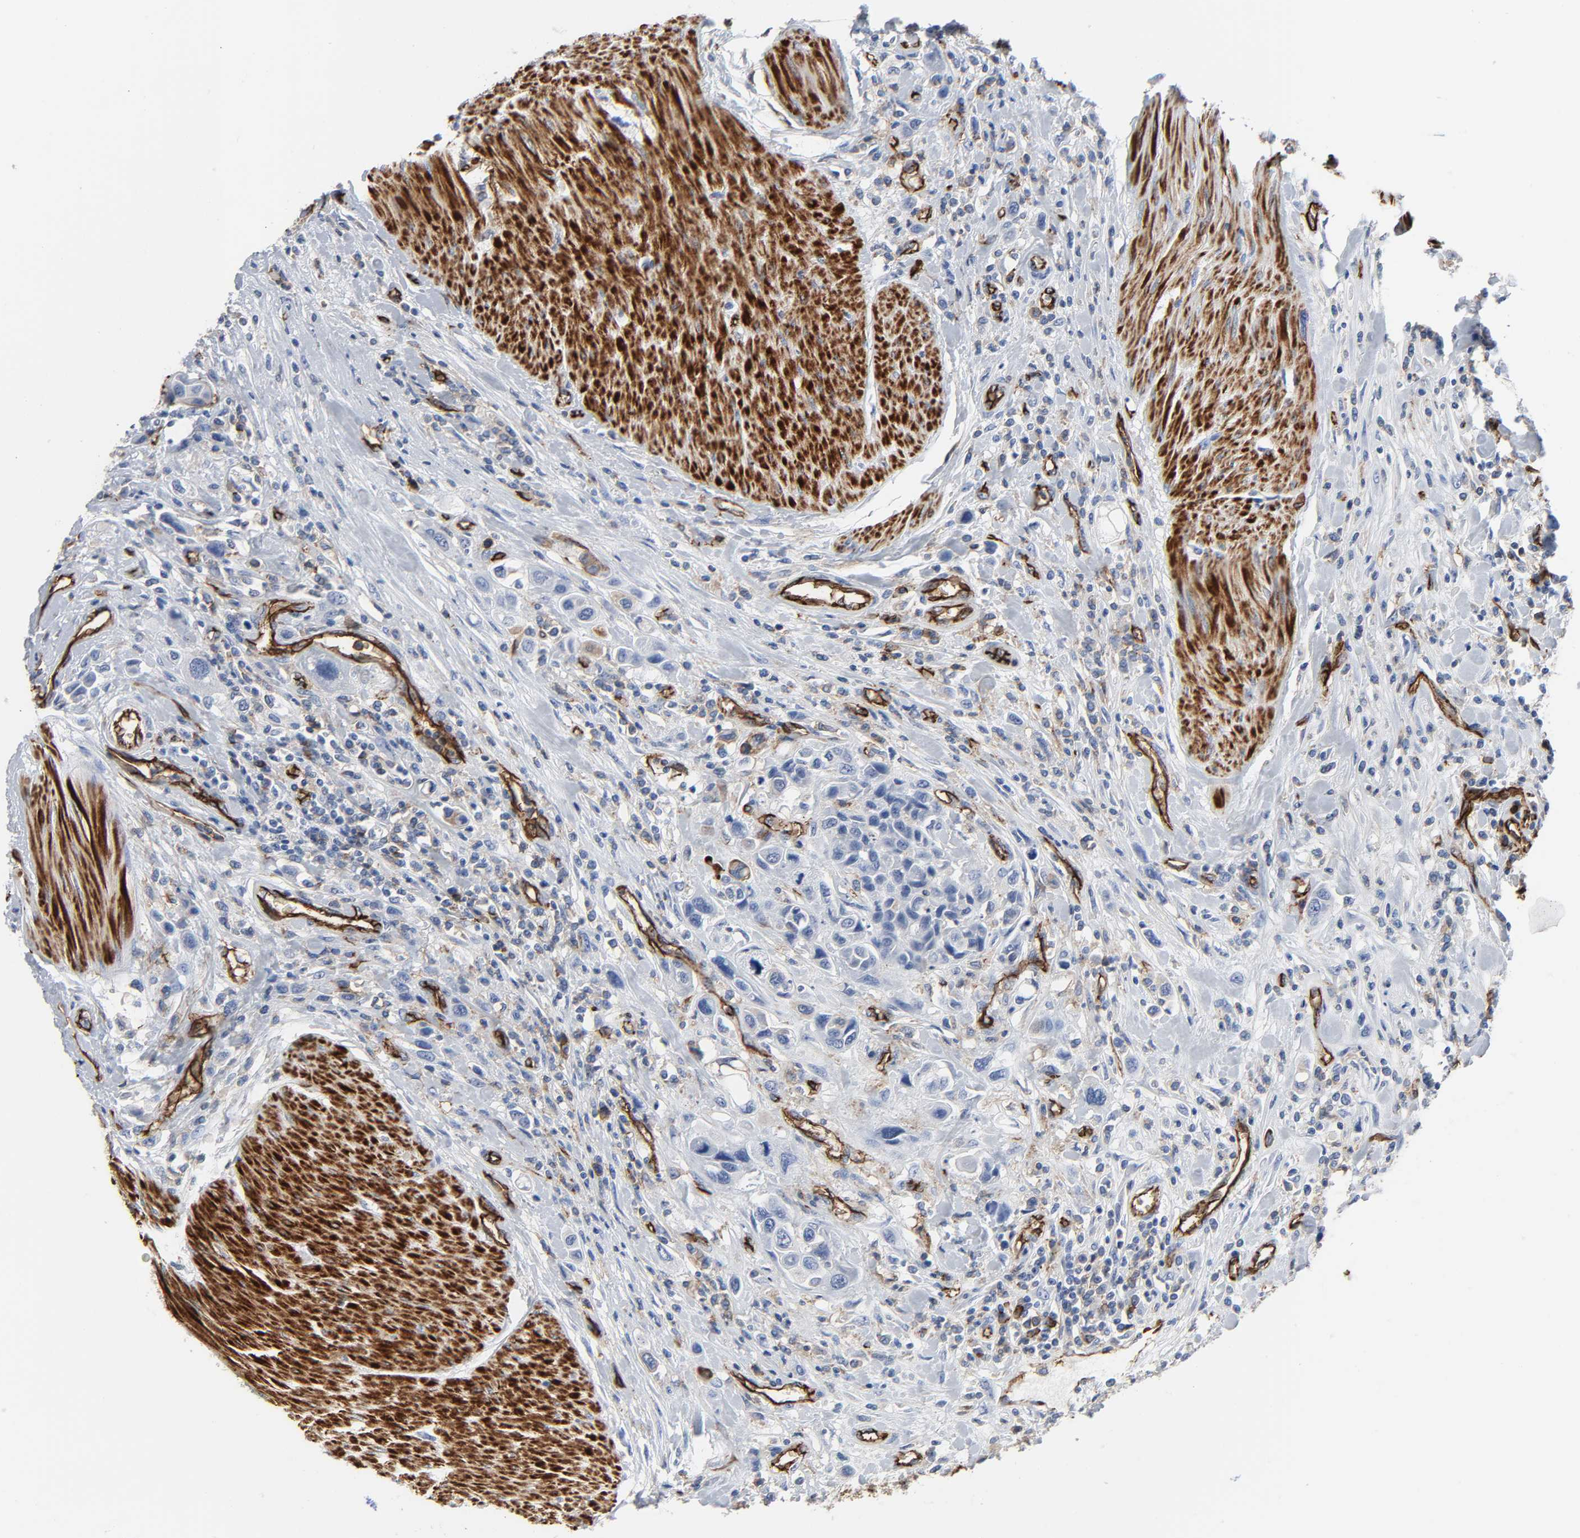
{"staining": {"intensity": "weak", "quantity": "<25%", "location": "cytoplasmic/membranous"}, "tissue": "urothelial cancer", "cell_type": "Tumor cells", "image_type": "cancer", "snomed": [{"axis": "morphology", "description": "Urothelial carcinoma, High grade"}, {"axis": "topography", "description": "Urinary bladder"}], "caption": "A histopathology image of urothelial cancer stained for a protein reveals no brown staining in tumor cells.", "gene": "PECAM1", "patient": {"sex": "male", "age": 50}}